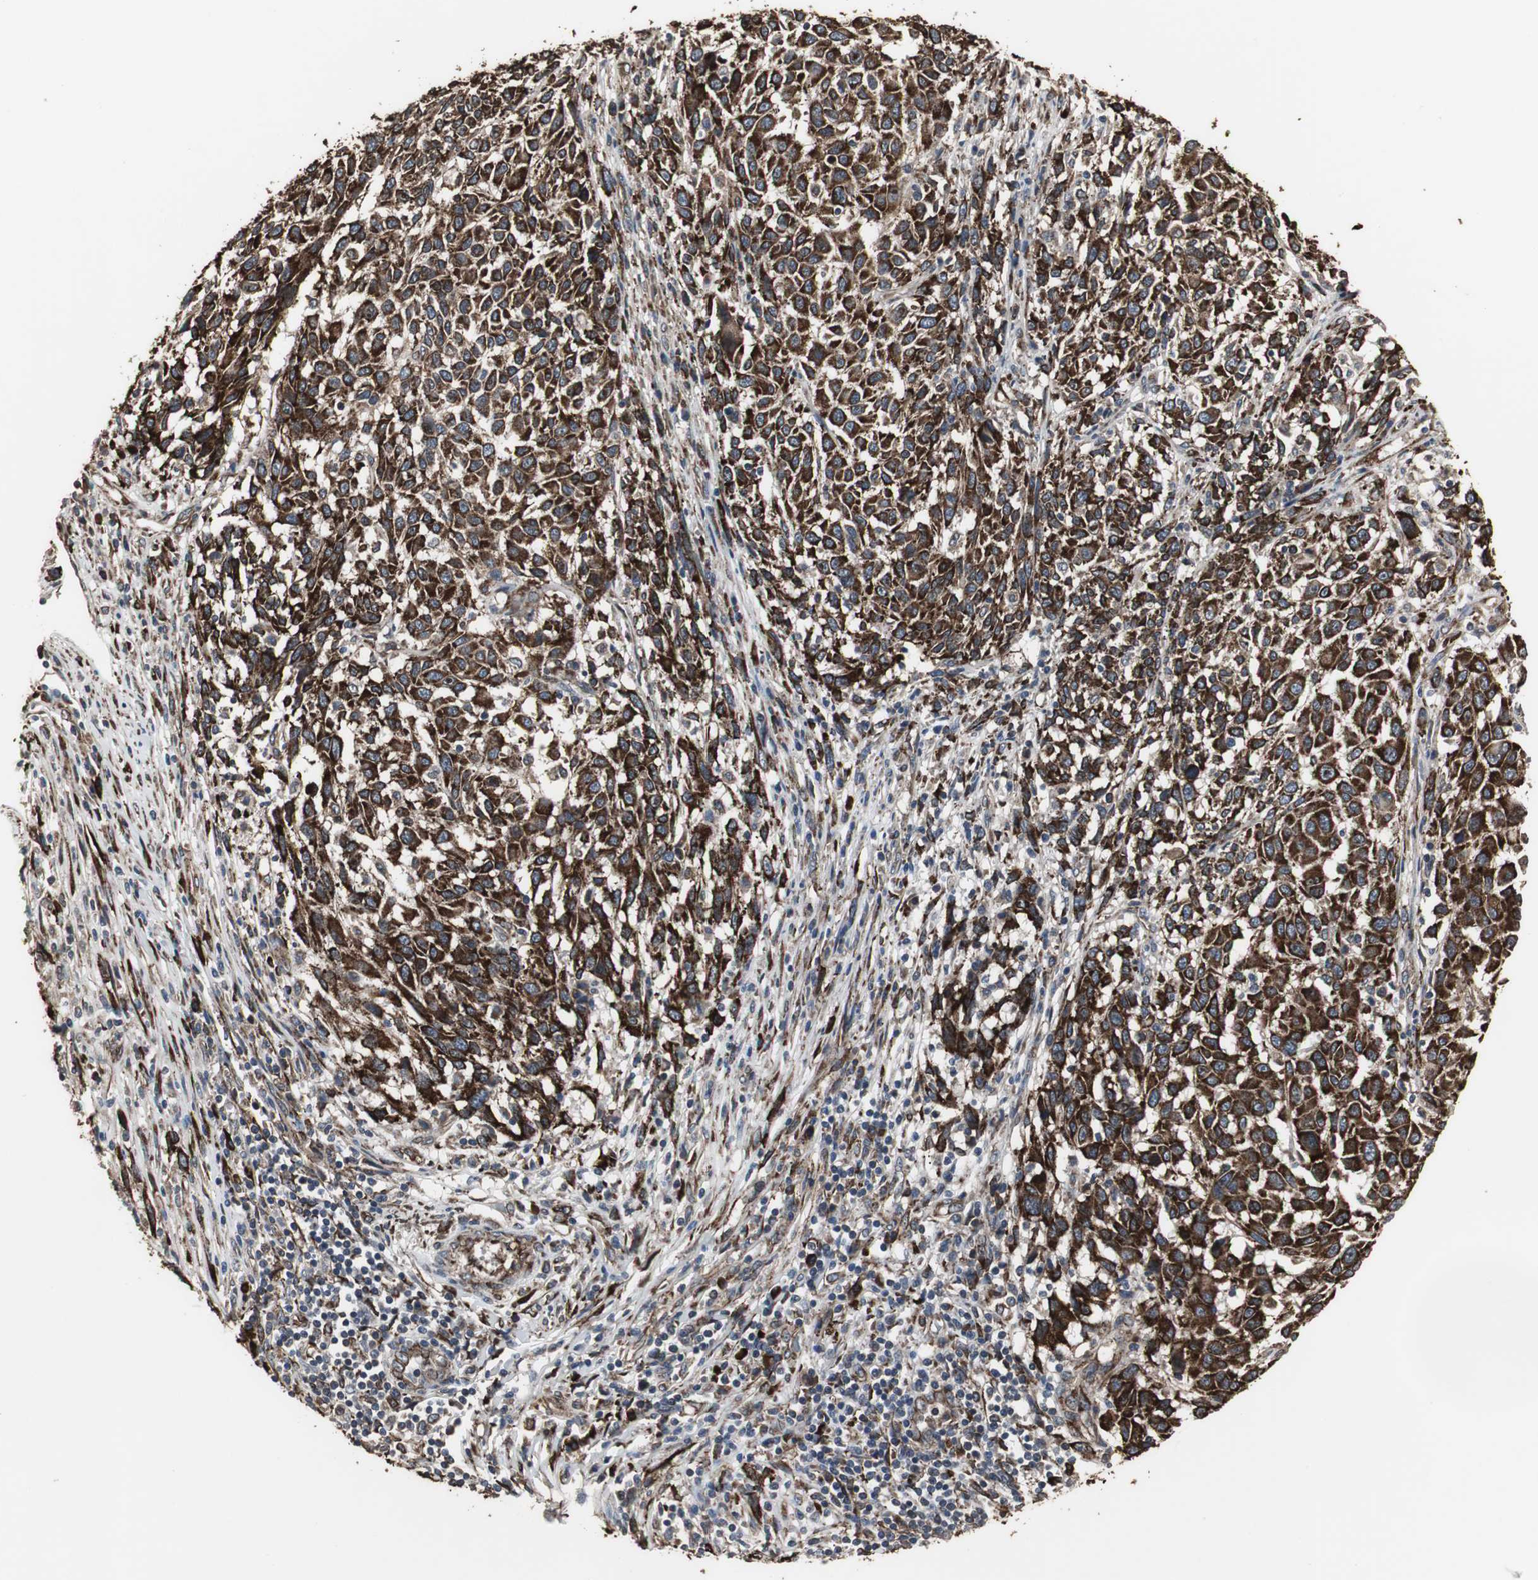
{"staining": {"intensity": "strong", "quantity": ">75%", "location": "cytoplasmic/membranous"}, "tissue": "melanoma", "cell_type": "Tumor cells", "image_type": "cancer", "snomed": [{"axis": "morphology", "description": "Malignant melanoma, Metastatic site"}, {"axis": "topography", "description": "Lymph node"}], "caption": "Human malignant melanoma (metastatic site) stained with a protein marker demonstrates strong staining in tumor cells.", "gene": "CALU", "patient": {"sex": "male", "age": 61}}